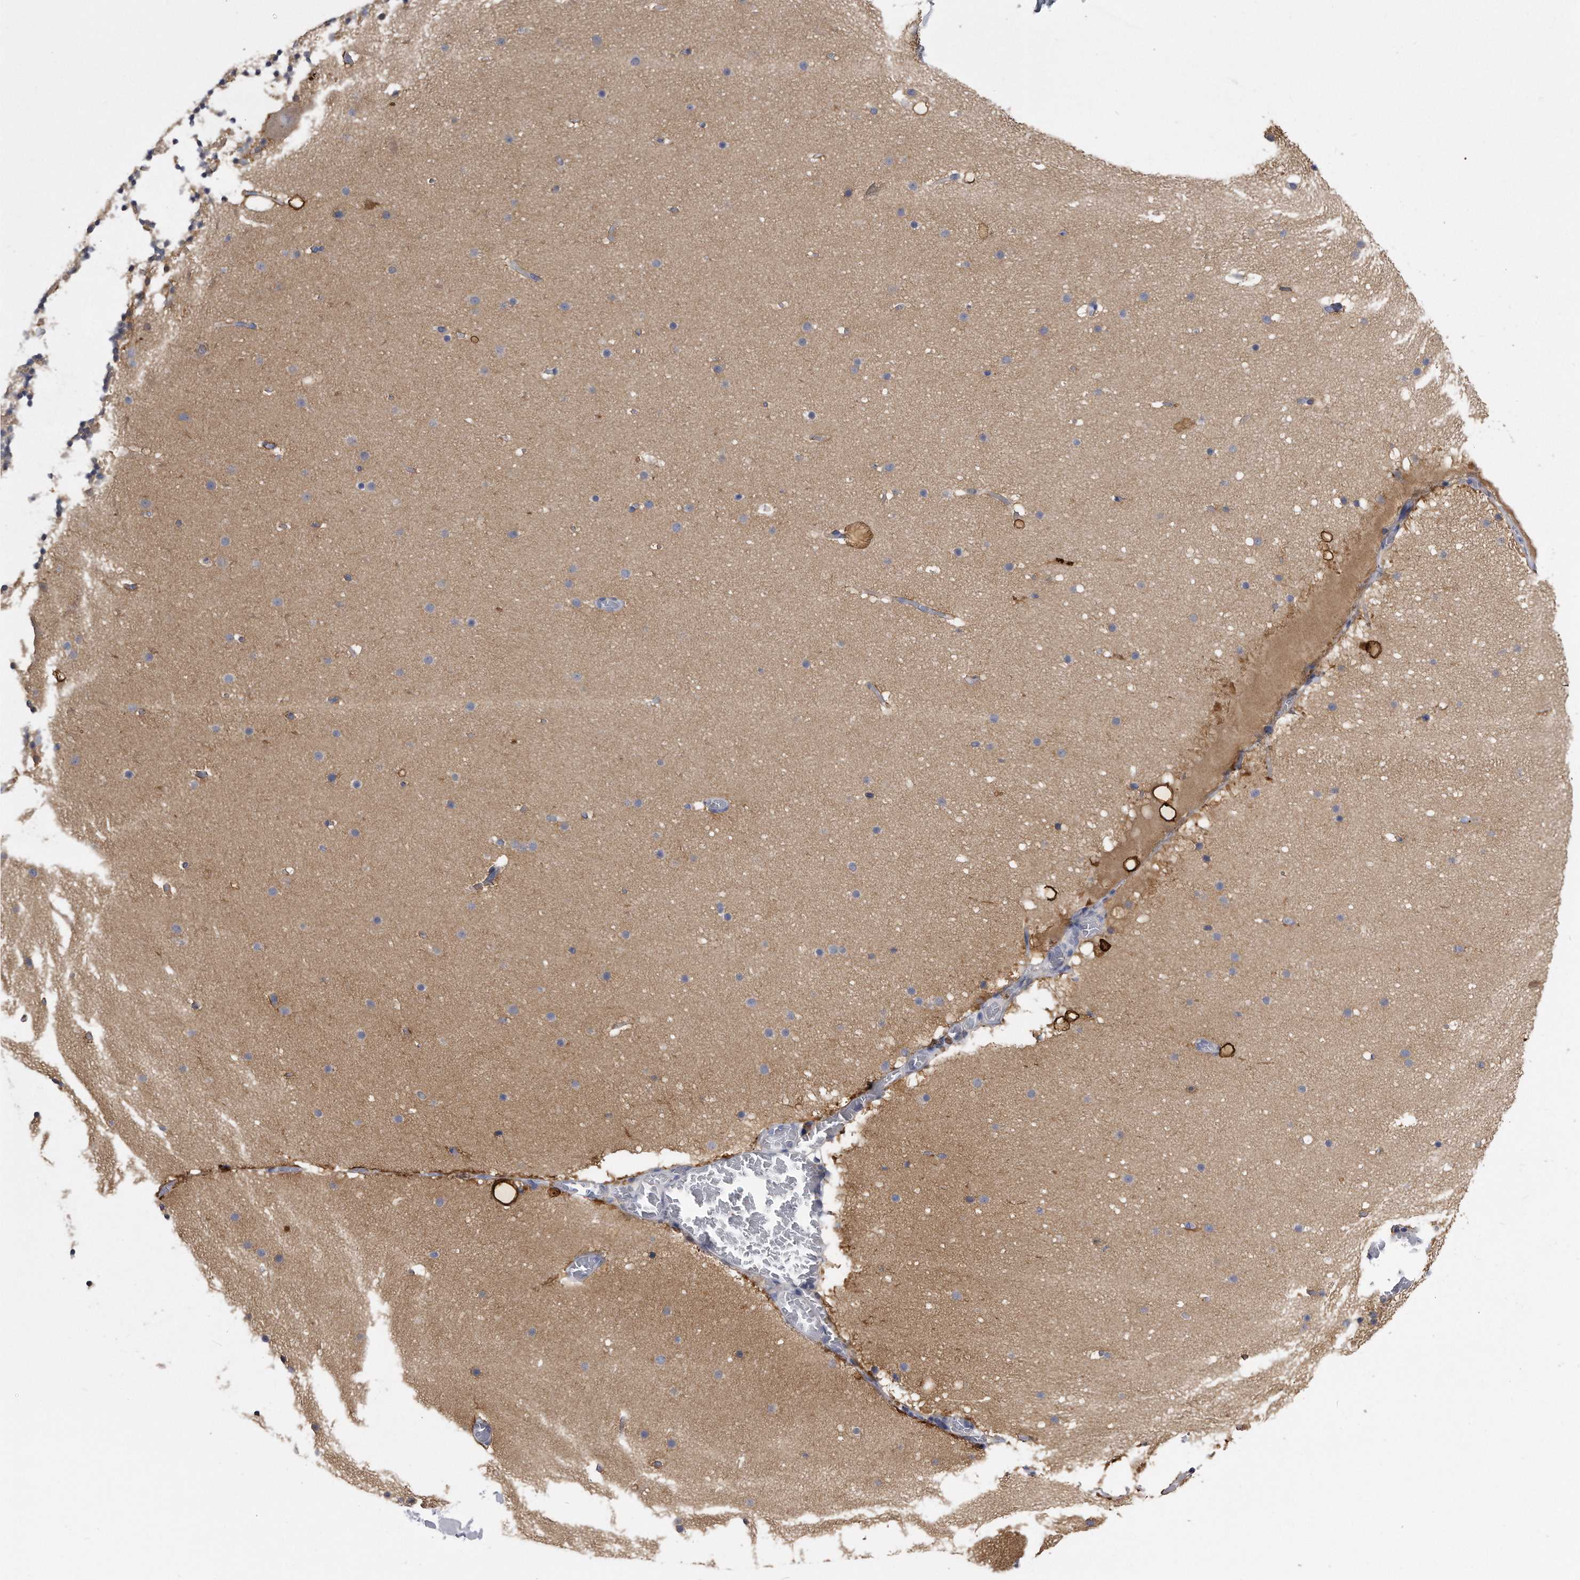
{"staining": {"intensity": "strong", "quantity": "<25%", "location": "cytoplasmic/membranous,nuclear"}, "tissue": "cerebellum", "cell_type": "Cells in granular layer", "image_type": "normal", "snomed": [{"axis": "morphology", "description": "Normal tissue, NOS"}, {"axis": "topography", "description": "Cerebellum"}], "caption": "This image demonstrates immunohistochemistry (IHC) staining of benign human cerebellum, with medium strong cytoplasmic/membranous,nuclear staining in approximately <25% of cells in granular layer.", "gene": "PYGB", "patient": {"sex": "male", "age": 57}}